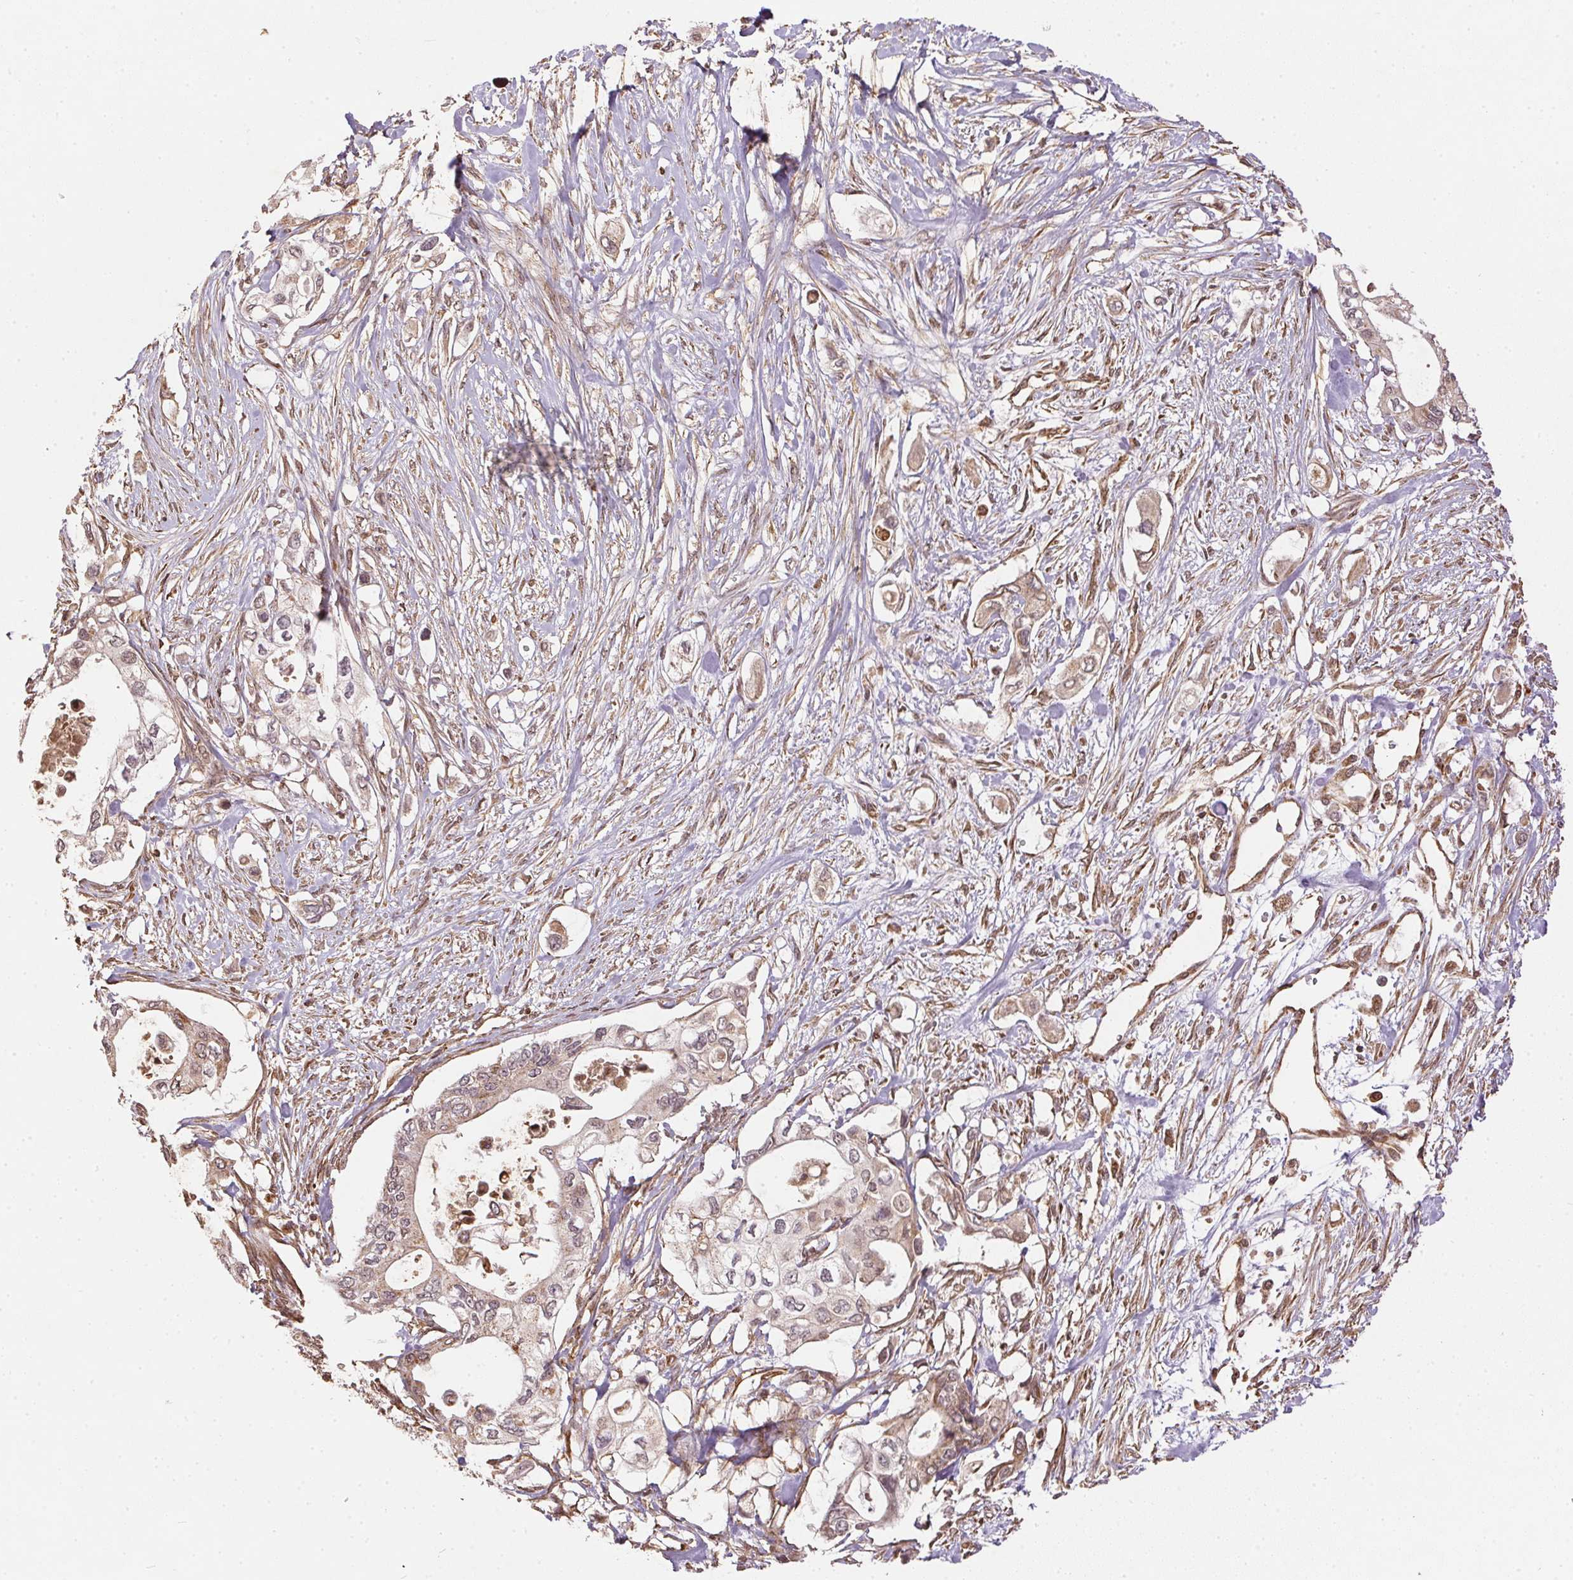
{"staining": {"intensity": "weak", "quantity": ">75%", "location": "cytoplasmic/membranous"}, "tissue": "pancreatic cancer", "cell_type": "Tumor cells", "image_type": "cancer", "snomed": [{"axis": "morphology", "description": "Adenocarcinoma, NOS"}, {"axis": "topography", "description": "Pancreas"}], "caption": "Protein staining demonstrates weak cytoplasmic/membranous expression in about >75% of tumor cells in pancreatic adenocarcinoma.", "gene": "SPRED2", "patient": {"sex": "female", "age": 63}}